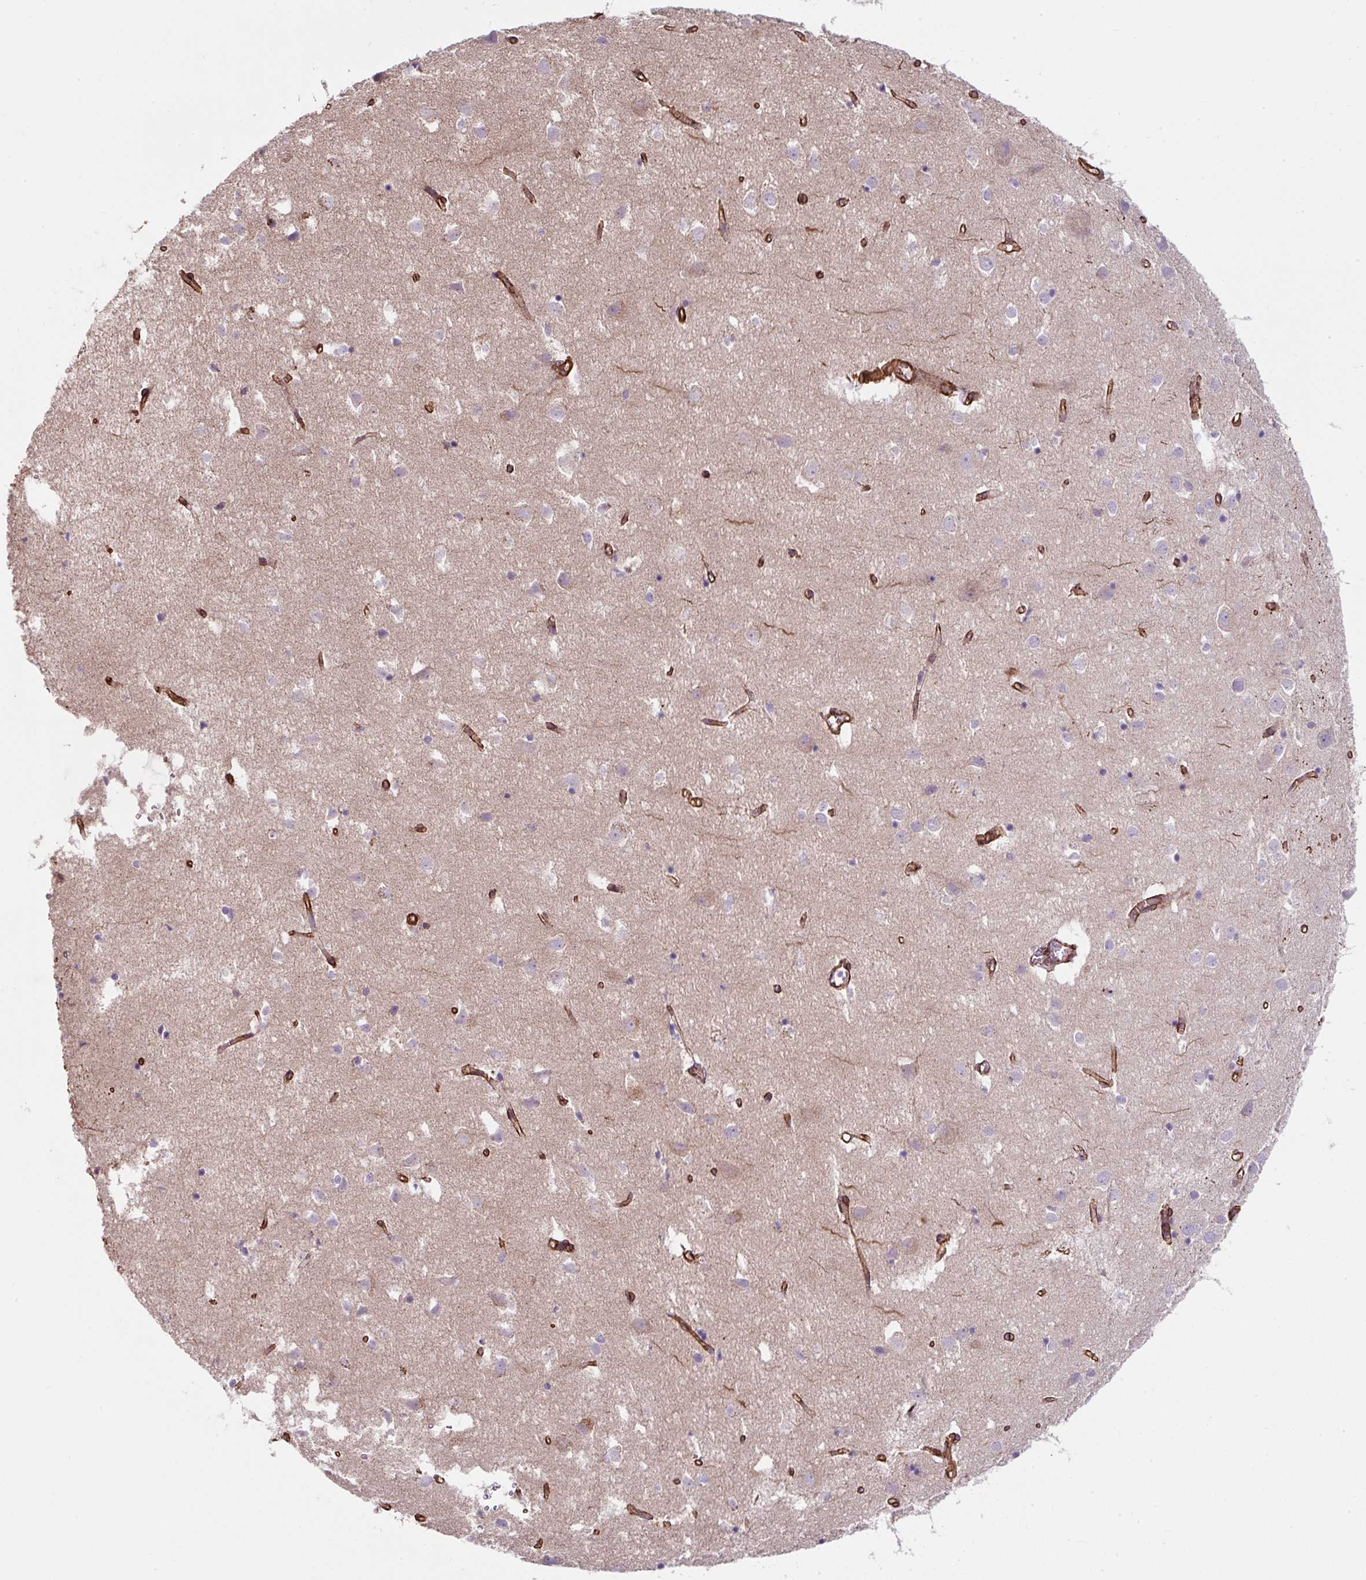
{"staining": {"intensity": "strong", "quantity": ">75%", "location": "cytoplasmic/membranous"}, "tissue": "cerebral cortex", "cell_type": "Endothelial cells", "image_type": "normal", "snomed": [{"axis": "morphology", "description": "Normal tissue, NOS"}, {"axis": "topography", "description": "Cerebral cortex"}], "caption": "Protein analysis of benign cerebral cortex exhibits strong cytoplasmic/membranous staining in approximately >75% of endothelial cells.", "gene": "ANKUB1", "patient": {"sex": "male", "age": 70}}